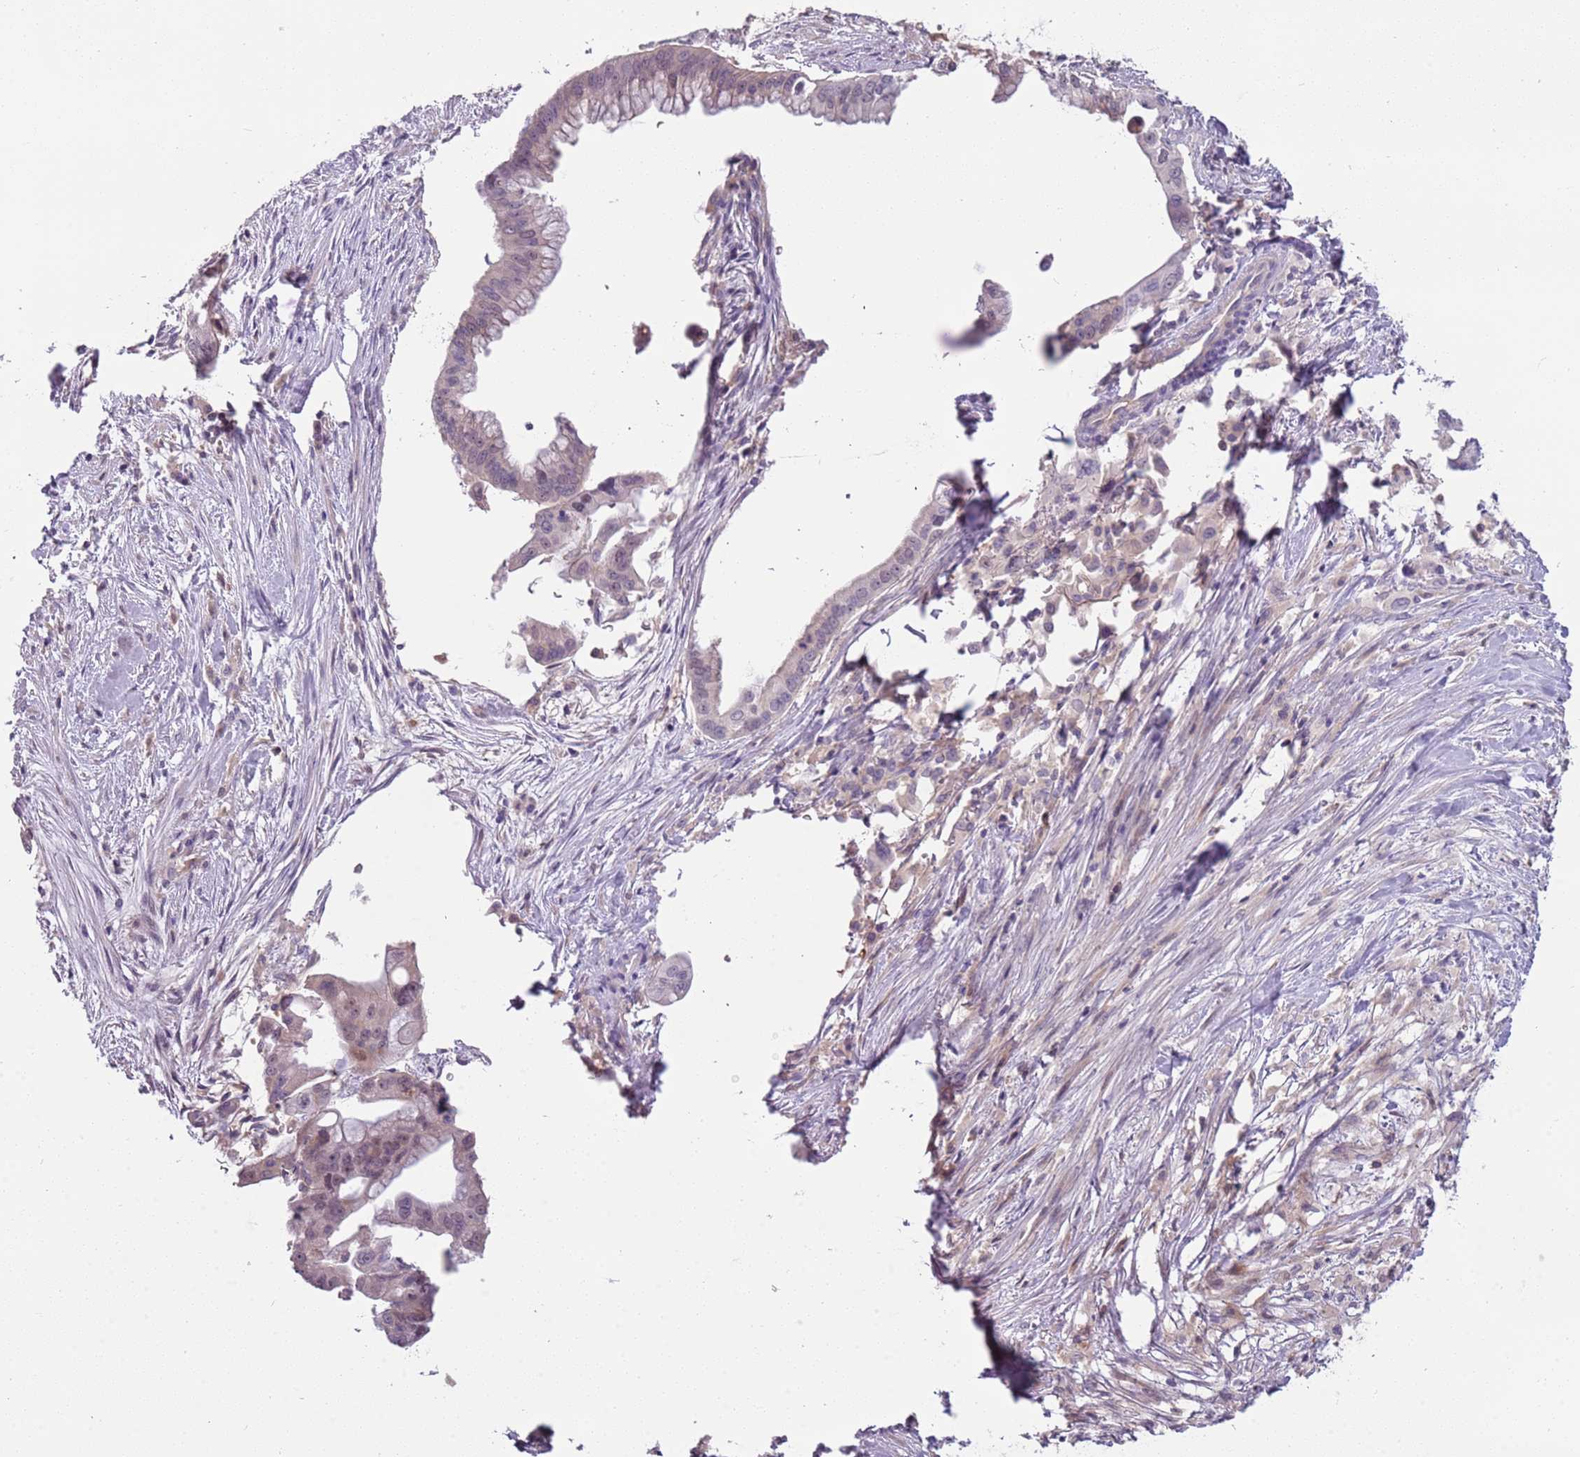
{"staining": {"intensity": "negative", "quantity": "none", "location": "none"}, "tissue": "pancreatic cancer", "cell_type": "Tumor cells", "image_type": "cancer", "snomed": [{"axis": "morphology", "description": "Adenocarcinoma, NOS"}, {"axis": "topography", "description": "Pancreas"}], "caption": "Tumor cells show no significant expression in adenocarcinoma (pancreatic).", "gene": "ARHGAP5", "patient": {"sex": "male", "age": 46}}